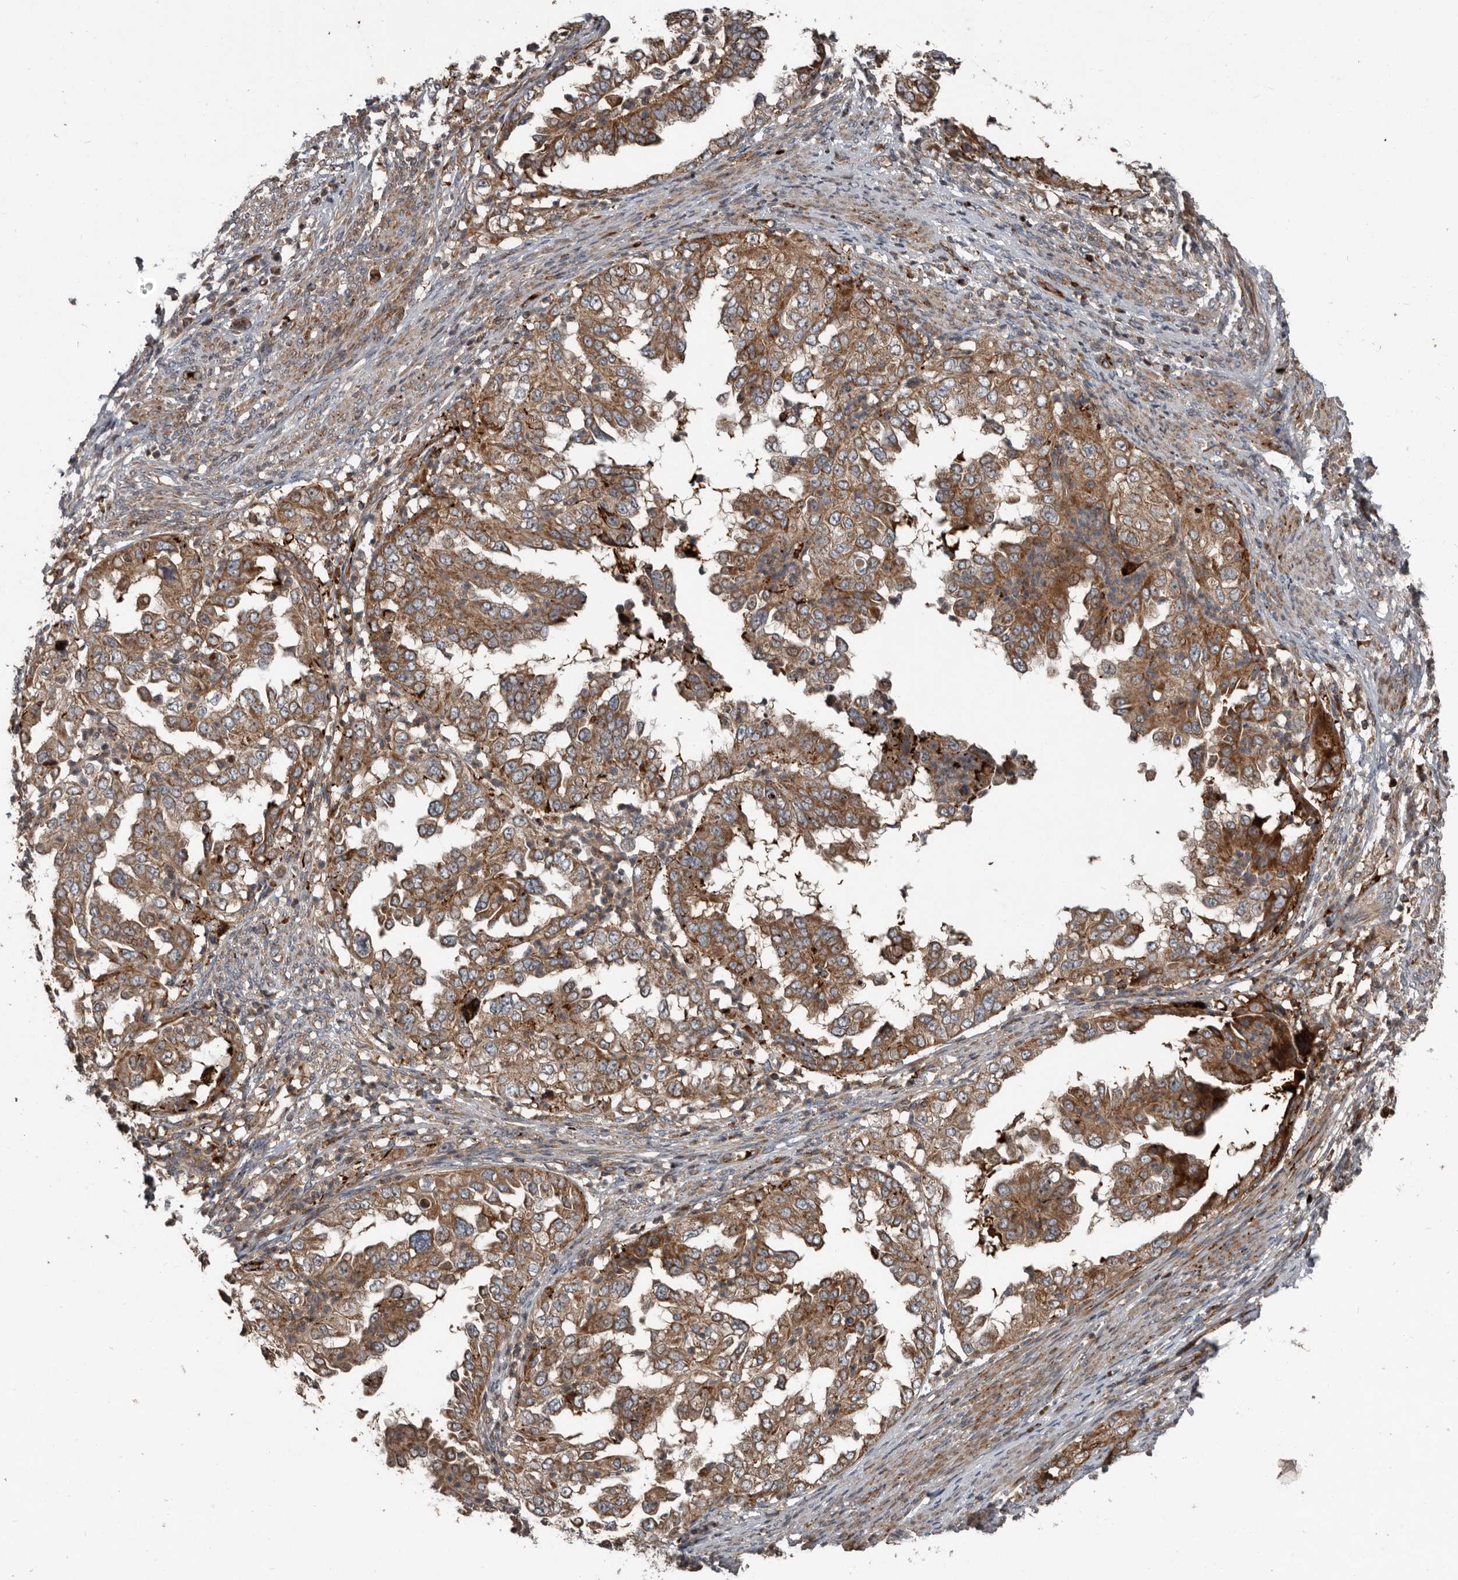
{"staining": {"intensity": "moderate", "quantity": ">75%", "location": "cytoplasmic/membranous"}, "tissue": "endometrial cancer", "cell_type": "Tumor cells", "image_type": "cancer", "snomed": [{"axis": "morphology", "description": "Adenocarcinoma, NOS"}, {"axis": "topography", "description": "Endometrium"}], "caption": "Approximately >75% of tumor cells in endometrial cancer show moderate cytoplasmic/membranous protein expression as visualized by brown immunohistochemical staining.", "gene": "FBXO31", "patient": {"sex": "female", "age": 85}}